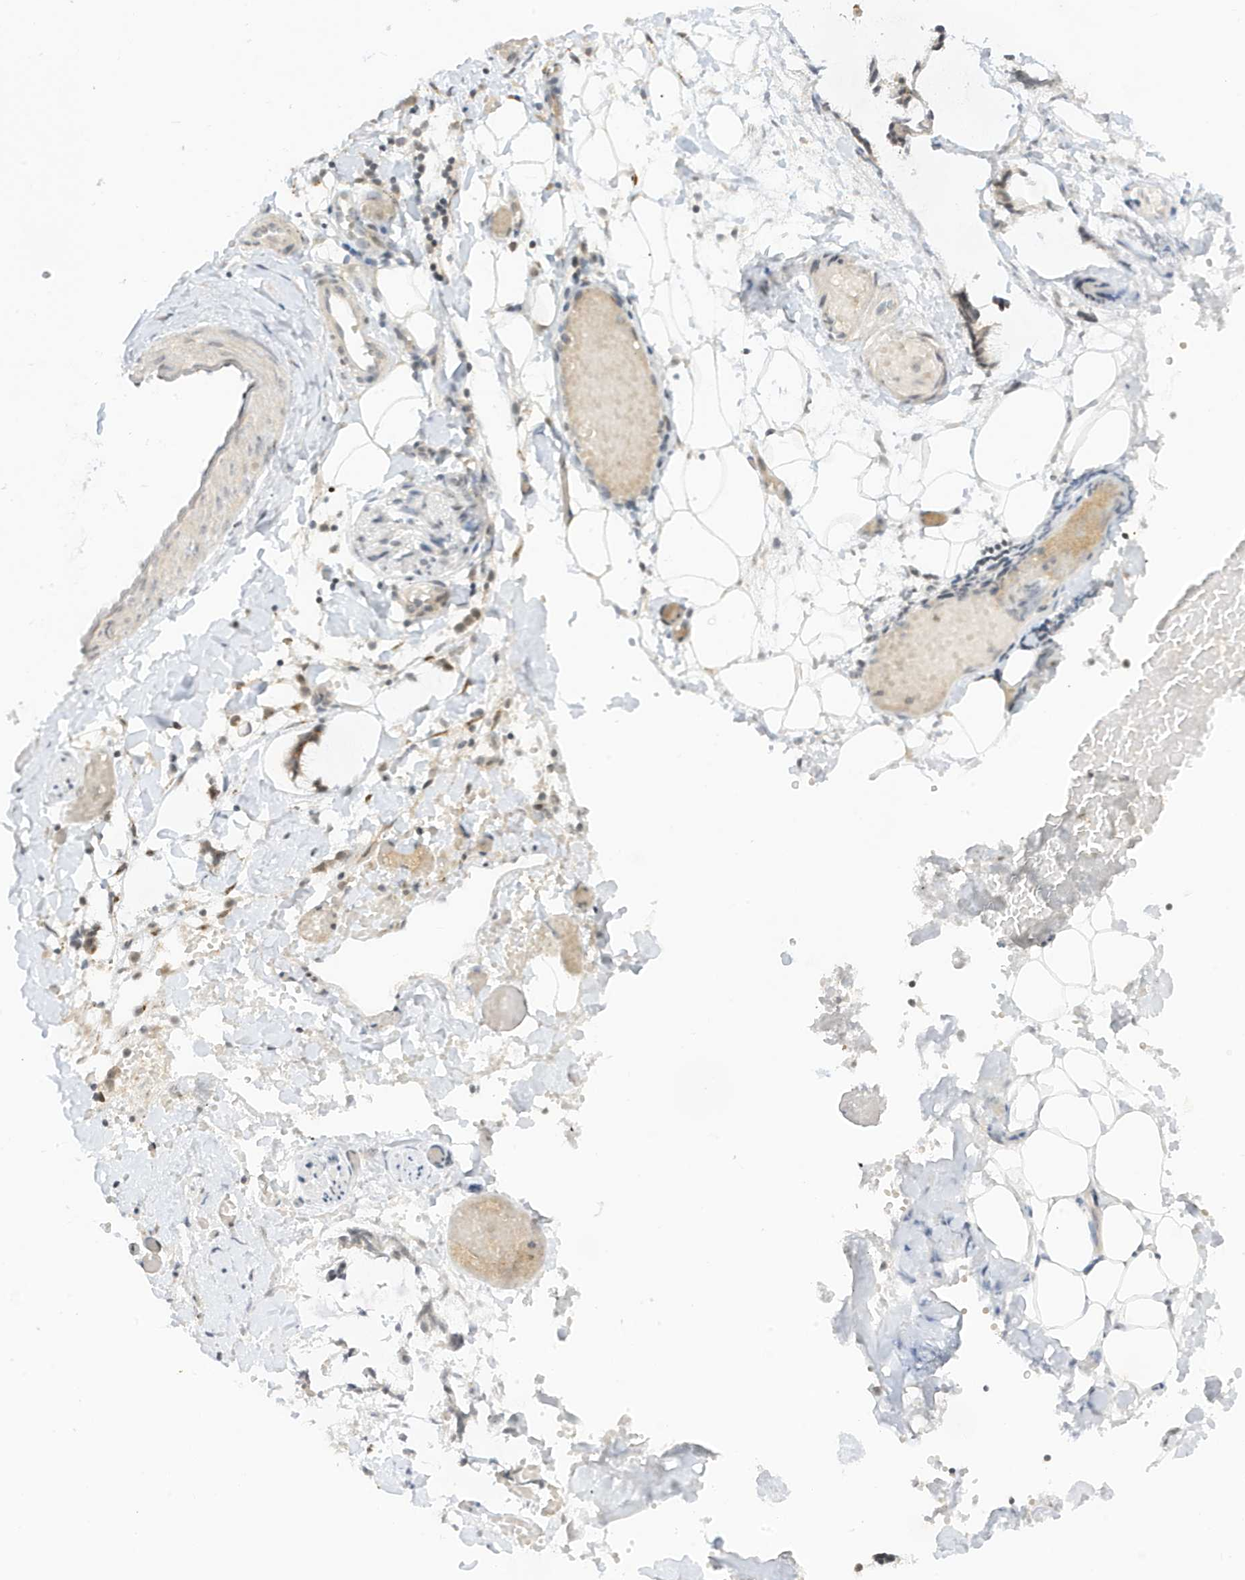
{"staining": {"intensity": "weak", "quantity": "25%-75%", "location": "nuclear"}, "tissue": "adipose tissue", "cell_type": "Adipocytes", "image_type": "normal", "snomed": [{"axis": "morphology", "description": "Normal tissue, NOS"}, {"axis": "morphology", "description": "Adenocarcinoma, NOS"}, {"axis": "topography", "description": "Smooth muscle"}, {"axis": "topography", "description": "Colon"}], "caption": "Protein staining exhibits weak nuclear staining in about 25%-75% of adipocytes in benign adipose tissue.", "gene": "TAB3", "patient": {"sex": "male", "age": 14}}